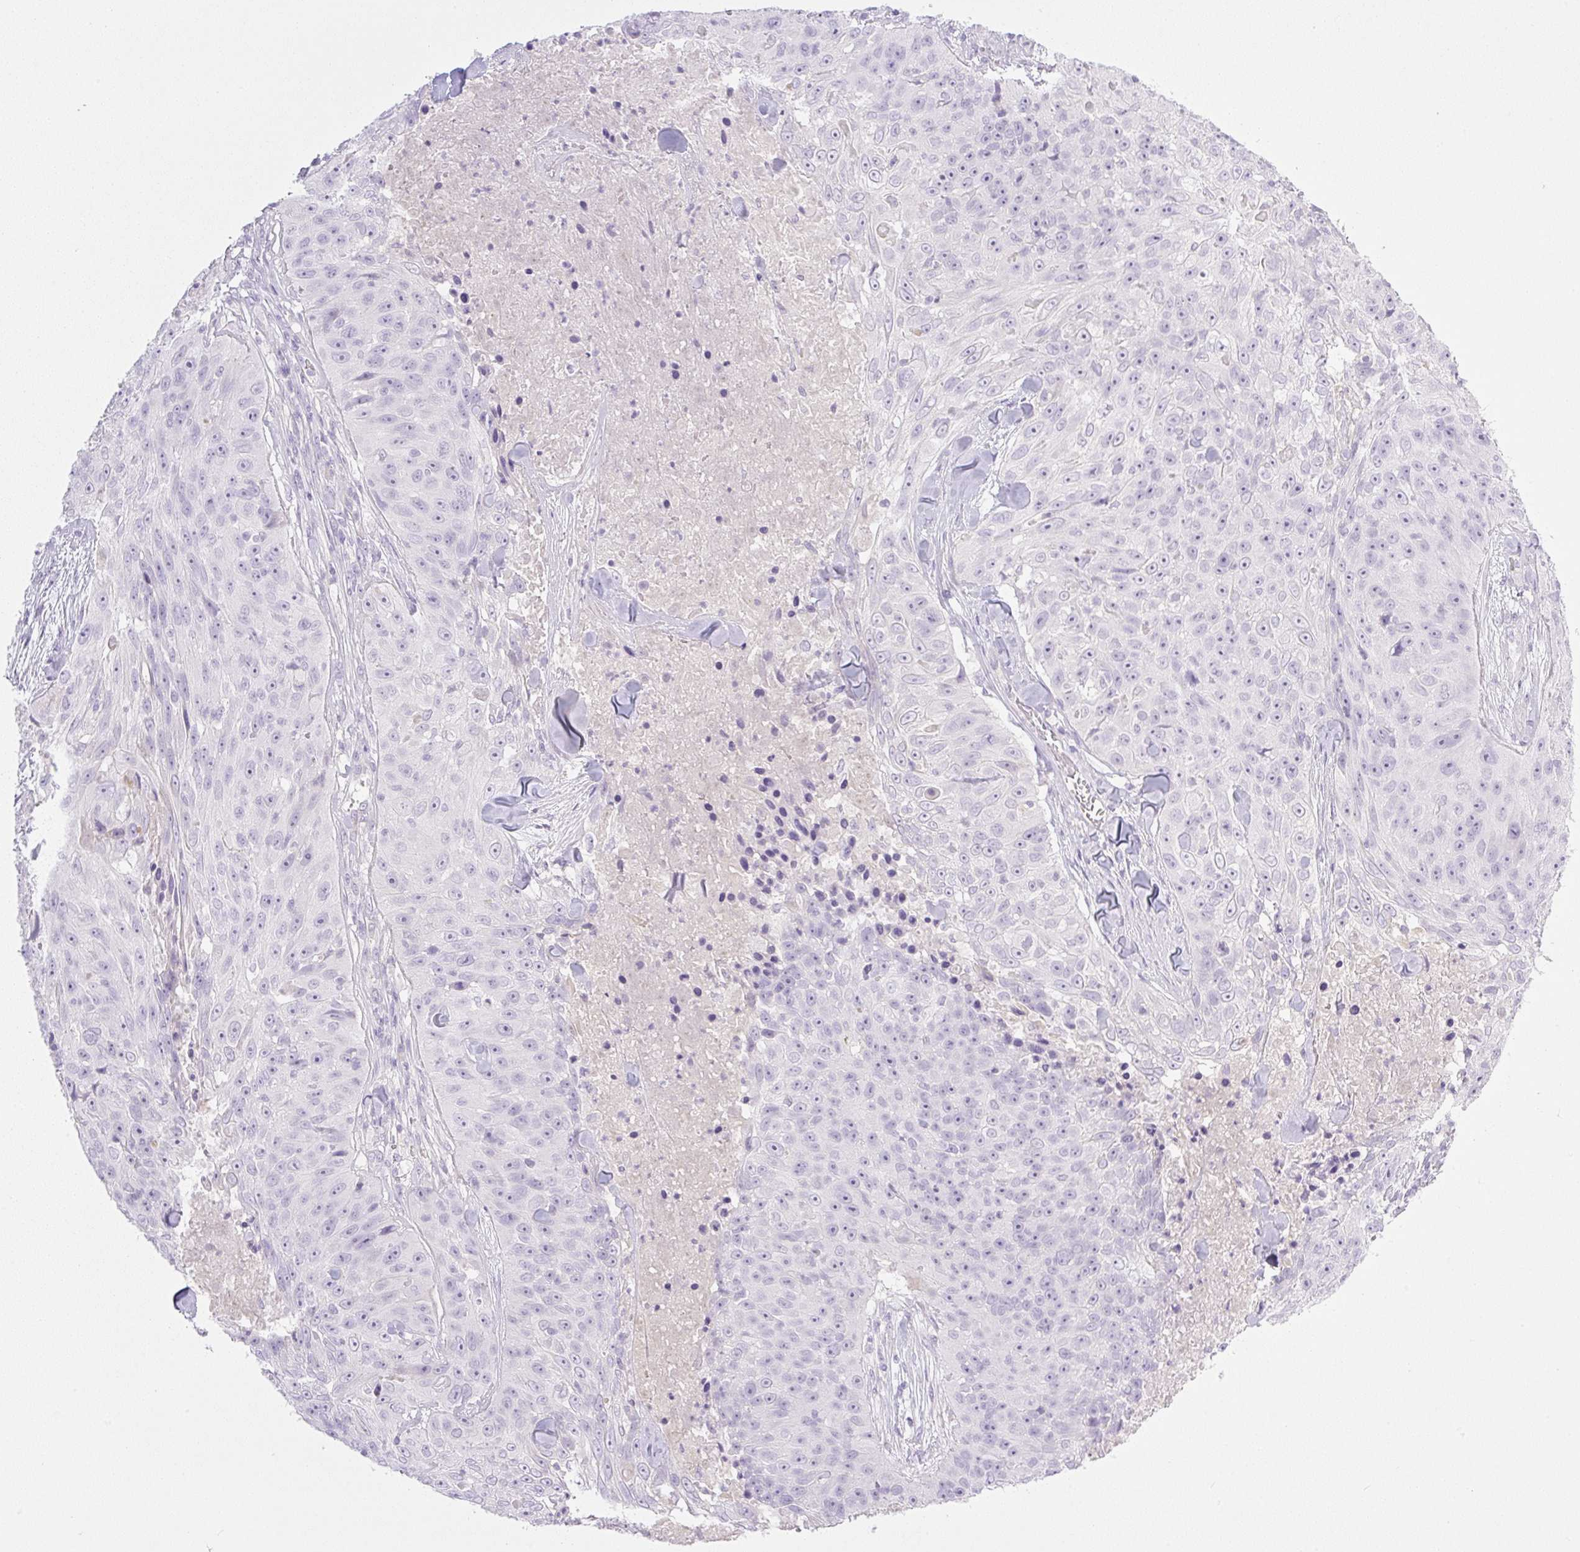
{"staining": {"intensity": "negative", "quantity": "none", "location": "none"}, "tissue": "skin cancer", "cell_type": "Tumor cells", "image_type": "cancer", "snomed": [{"axis": "morphology", "description": "Squamous cell carcinoma, NOS"}, {"axis": "topography", "description": "Skin"}], "caption": "A histopathology image of skin cancer stained for a protein exhibits no brown staining in tumor cells.", "gene": "MIA2", "patient": {"sex": "female", "age": 87}}